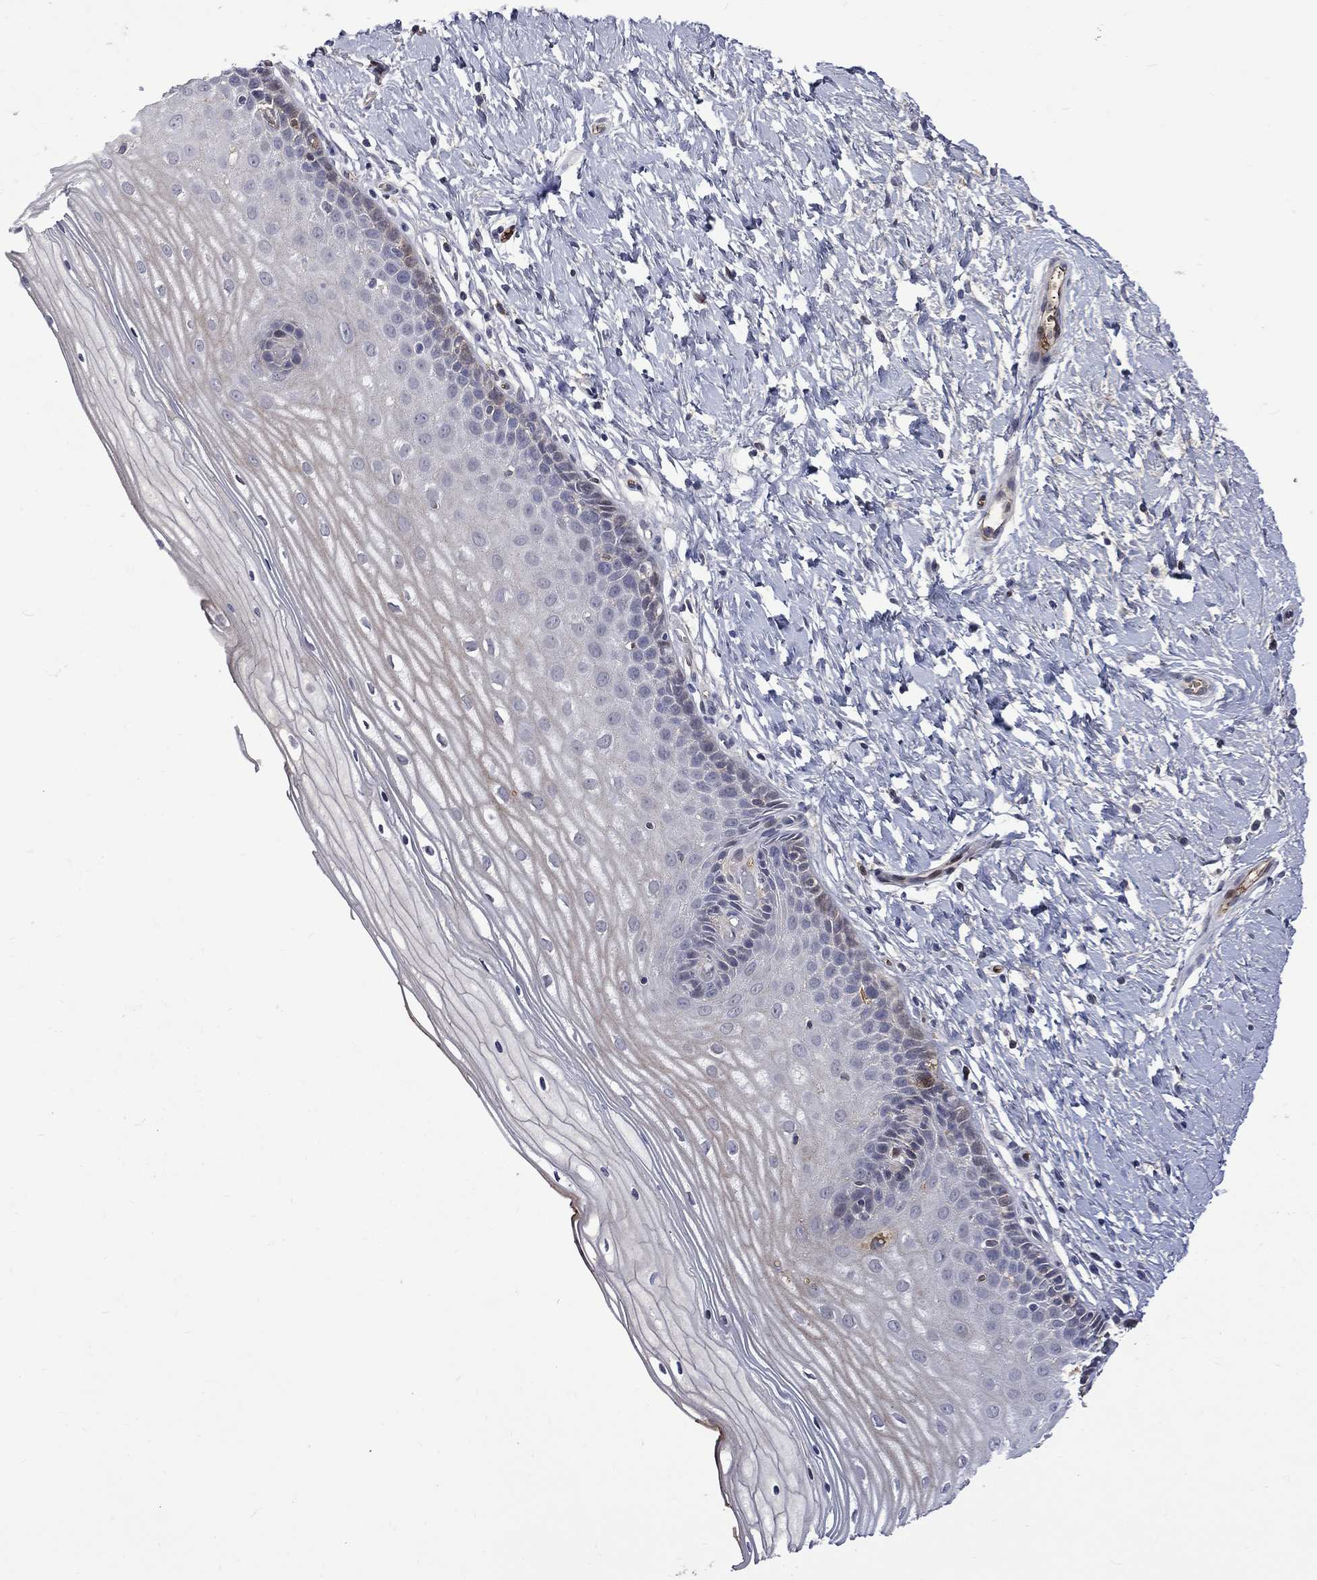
{"staining": {"intensity": "negative", "quantity": "none", "location": "none"}, "tissue": "cervix", "cell_type": "Glandular cells", "image_type": "normal", "snomed": [{"axis": "morphology", "description": "Normal tissue, NOS"}, {"axis": "topography", "description": "Cervix"}], "caption": "This is an immunohistochemistry image of normal human cervix. There is no expression in glandular cells.", "gene": "FGG", "patient": {"sex": "female", "age": 37}}